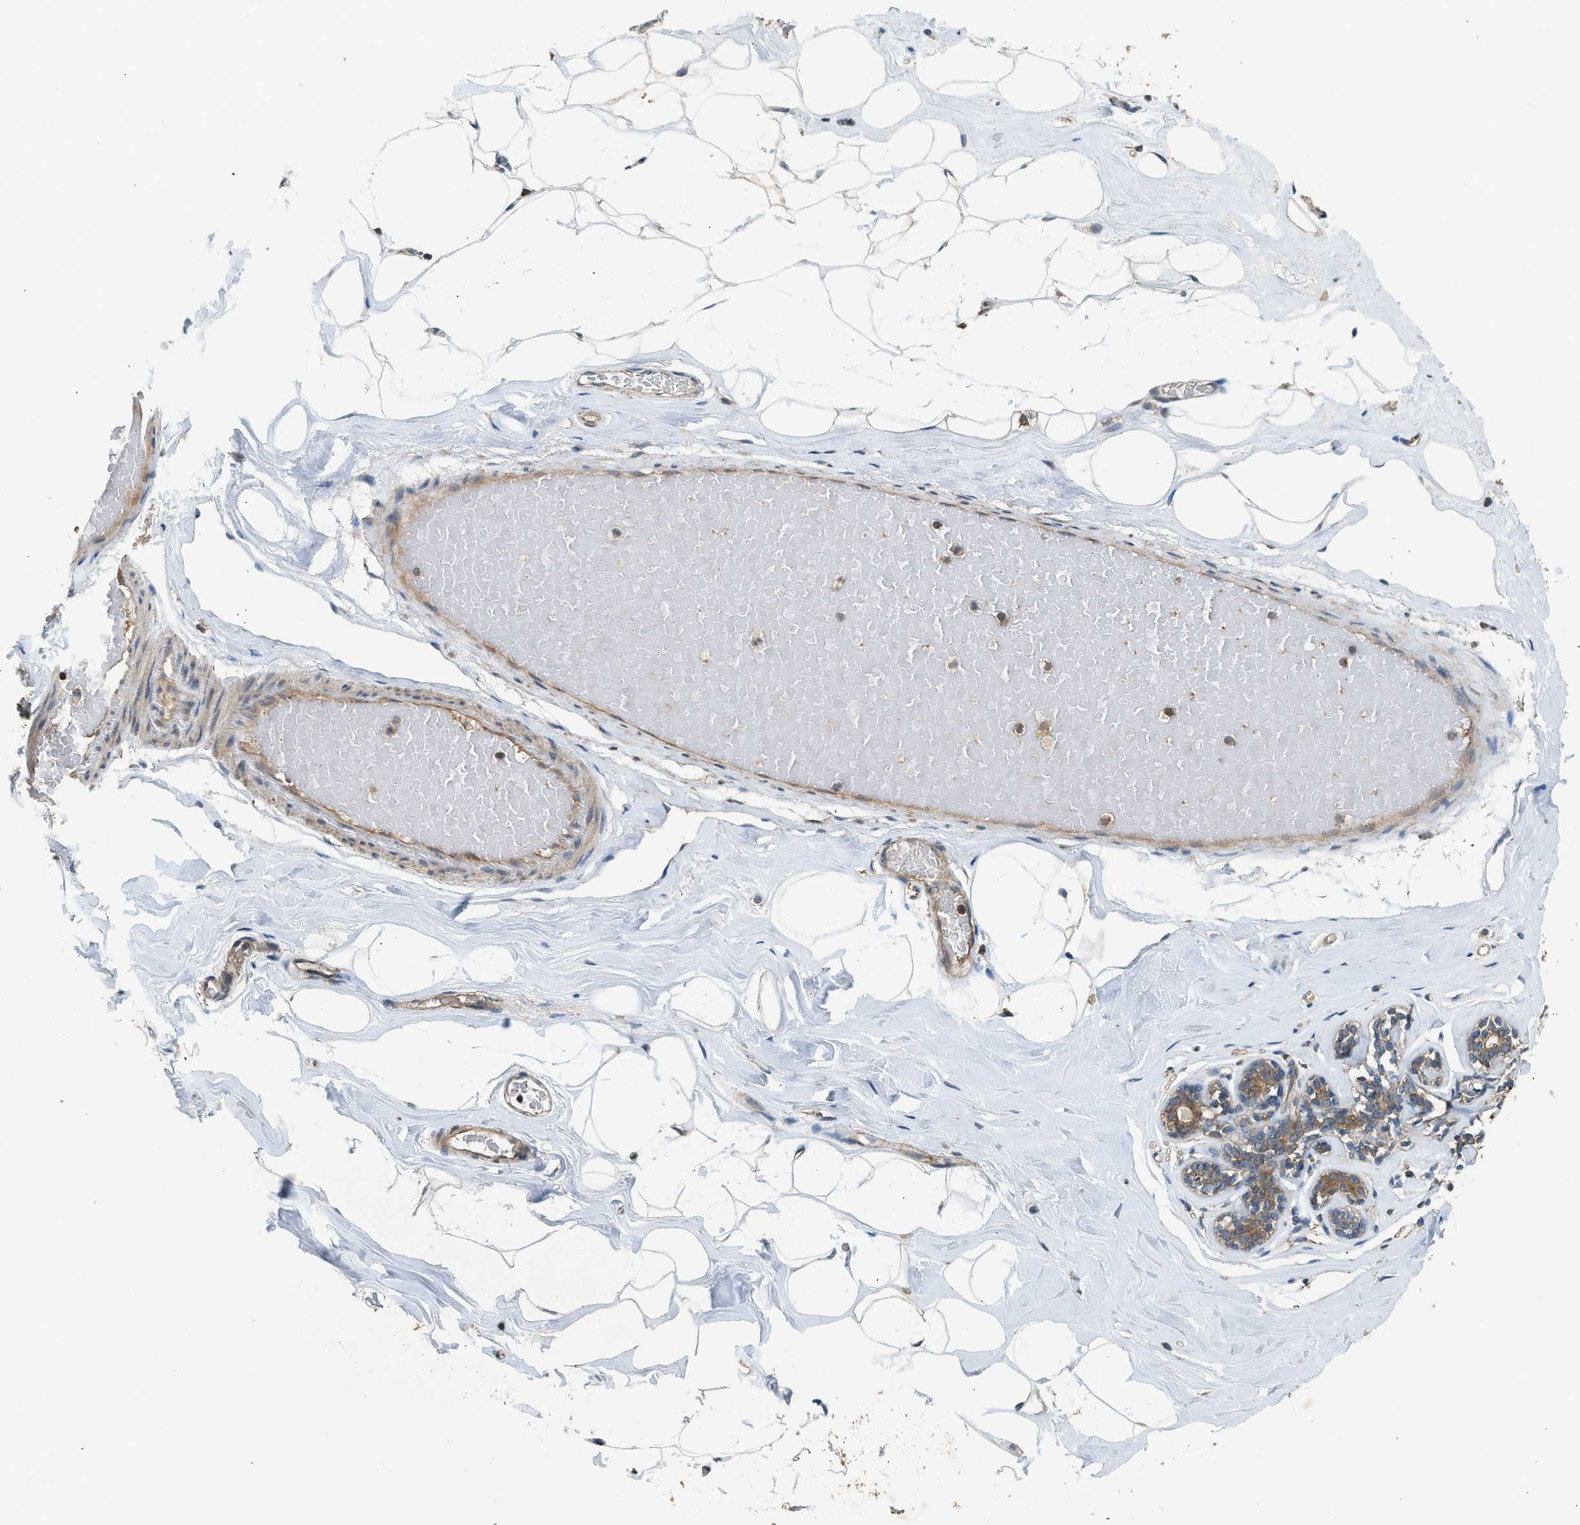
{"staining": {"intensity": "weak", "quantity": "25%-75%", "location": "cytoplasmic/membranous"}, "tissue": "breast", "cell_type": "Adipocytes", "image_type": "normal", "snomed": [{"axis": "morphology", "description": "Normal tissue, NOS"}, {"axis": "topography", "description": "Breast"}], "caption": "Immunohistochemical staining of unremarkable breast shows 25%-75% levels of weak cytoplasmic/membranous protein expression in about 25%-75% of adipocytes.", "gene": "HIP1R", "patient": {"sex": "female", "age": 75}}